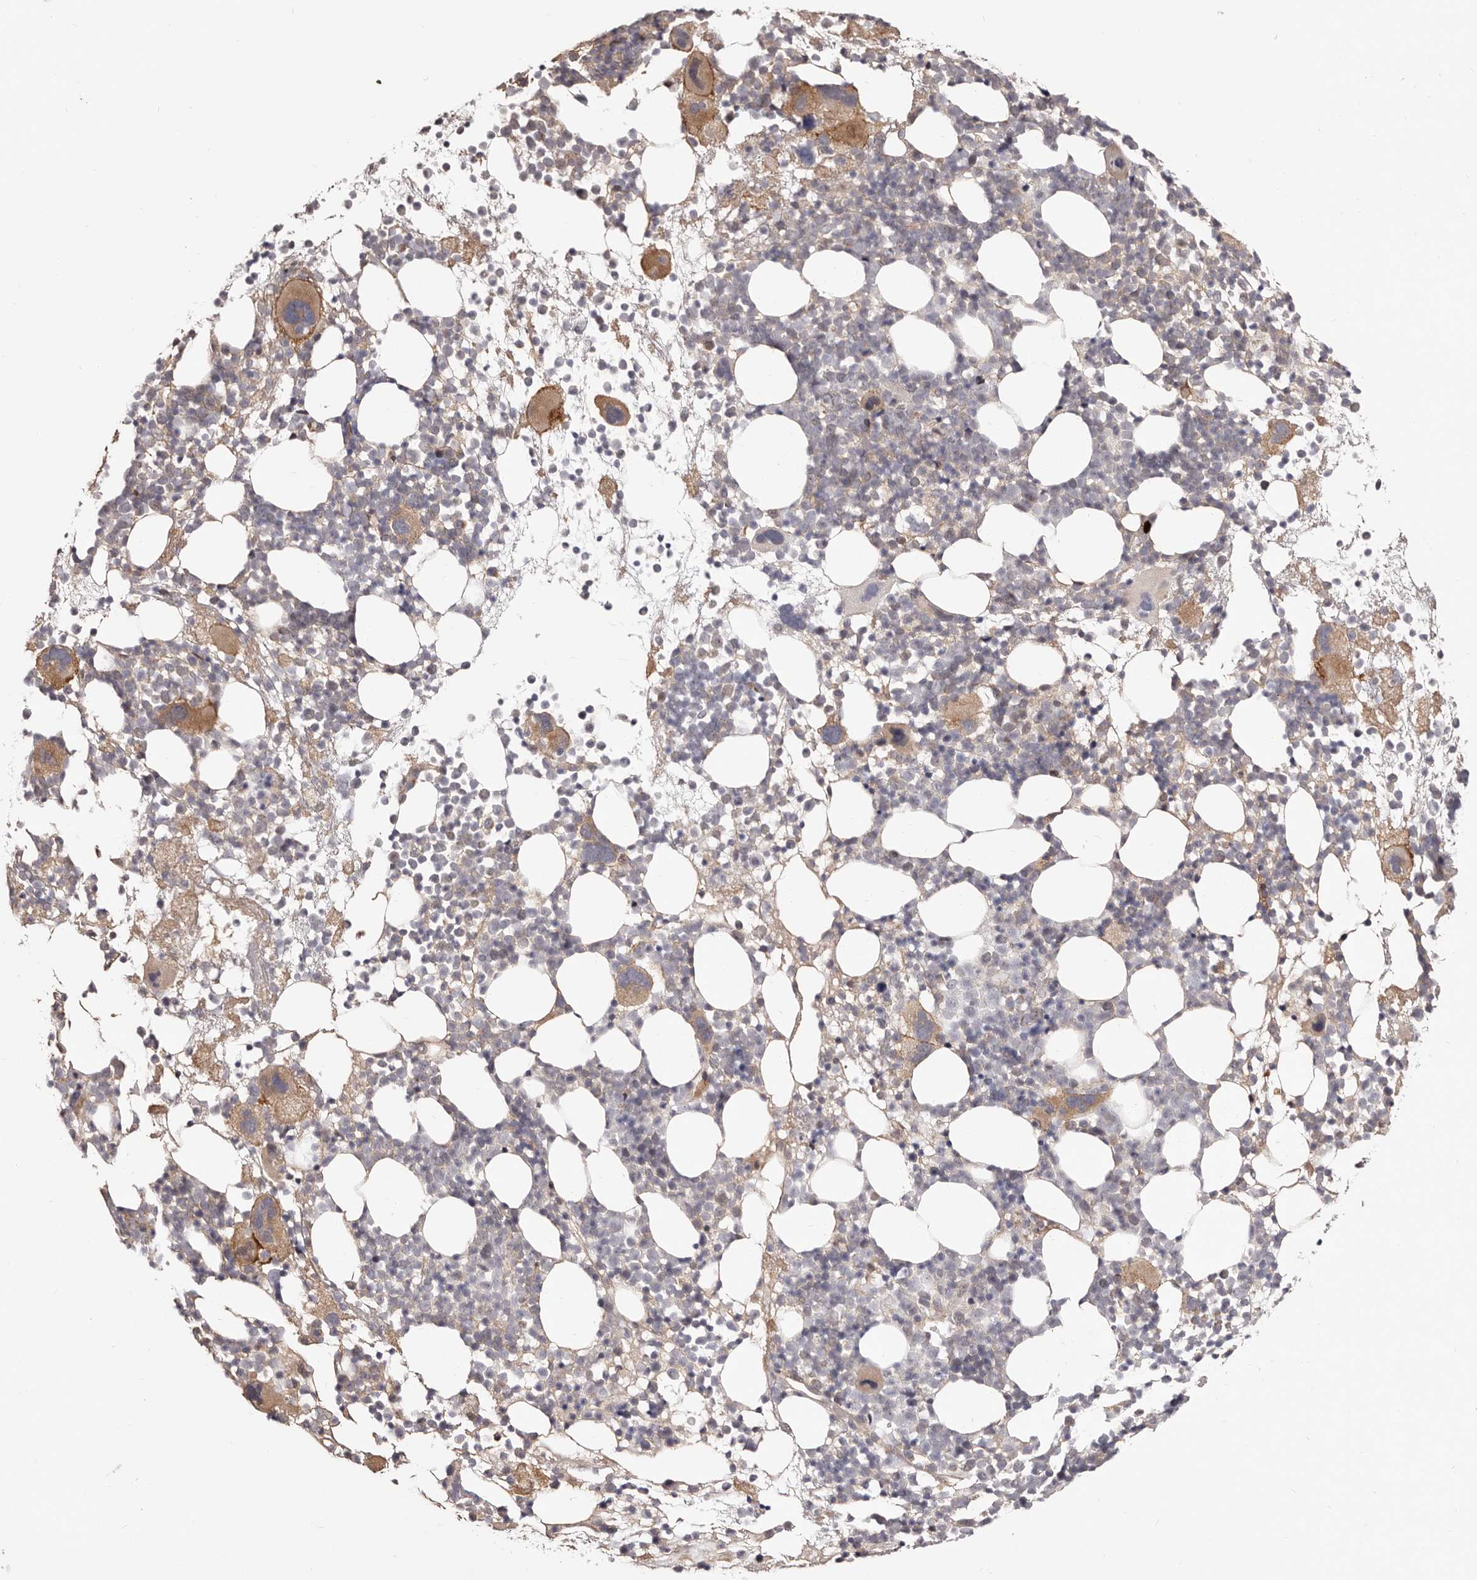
{"staining": {"intensity": "moderate", "quantity": "25%-75%", "location": "cytoplasmic/membranous"}, "tissue": "bone marrow", "cell_type": "Hematopoietic cells", "image_type": "normal", "snomed": [{"axis": "morphology", "description": "Normal tissue, NOS"}, {"axis": "topography", "description": "Bone marrow"}], "caption": "Protein analysis of normal bone marrow displays moderate cytoplasmic/membranous staining in about 25%-75% of hematopoietic cells. (Brightfield microscopy of DAB IHC at high magnification).", "gene": "EGR3", "patient": {"sex": "female", "age": 57}}